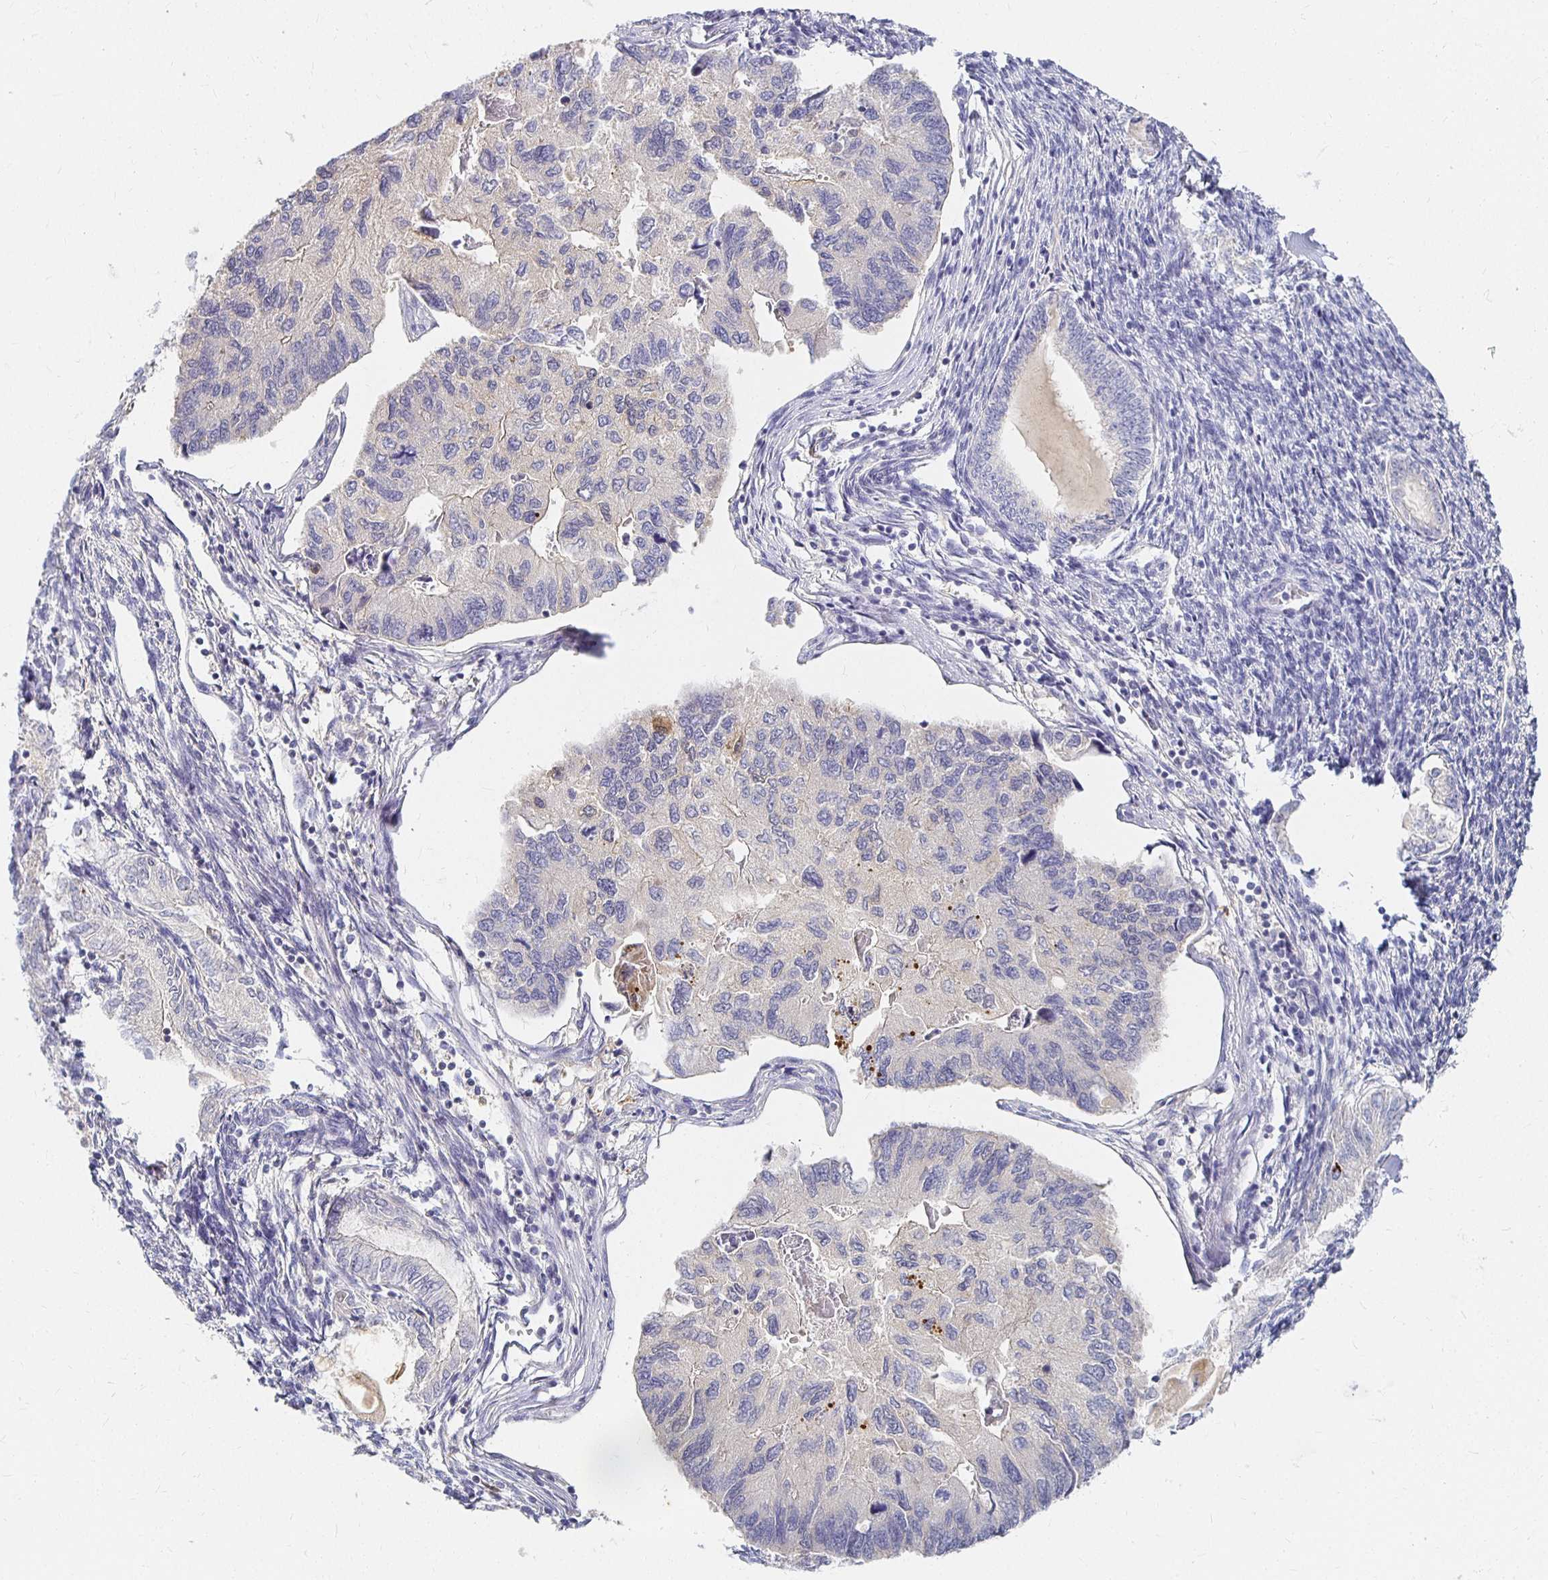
{"staining": {"intensity": "negative", "quantity": "none", "location": "none"}, "tissue": "endometrial cancer", "cell_type": "Tumor cells", "image_type": "cancer", "snomed": [{"axis": "morphology", "description": "Carcinoma, NOS"}, {"axis": "topography", "description": "Uterus"}], "caption": "Tumor cells are negative for protein expression in human endometrial cancer. Brightfield microscopy of immunohistochemistry stained with DAB (brown) and hematoxylin (blue), captured at high magnification.", "gene": "FKRP", "patient": {"sex": "female", "age": 76}}